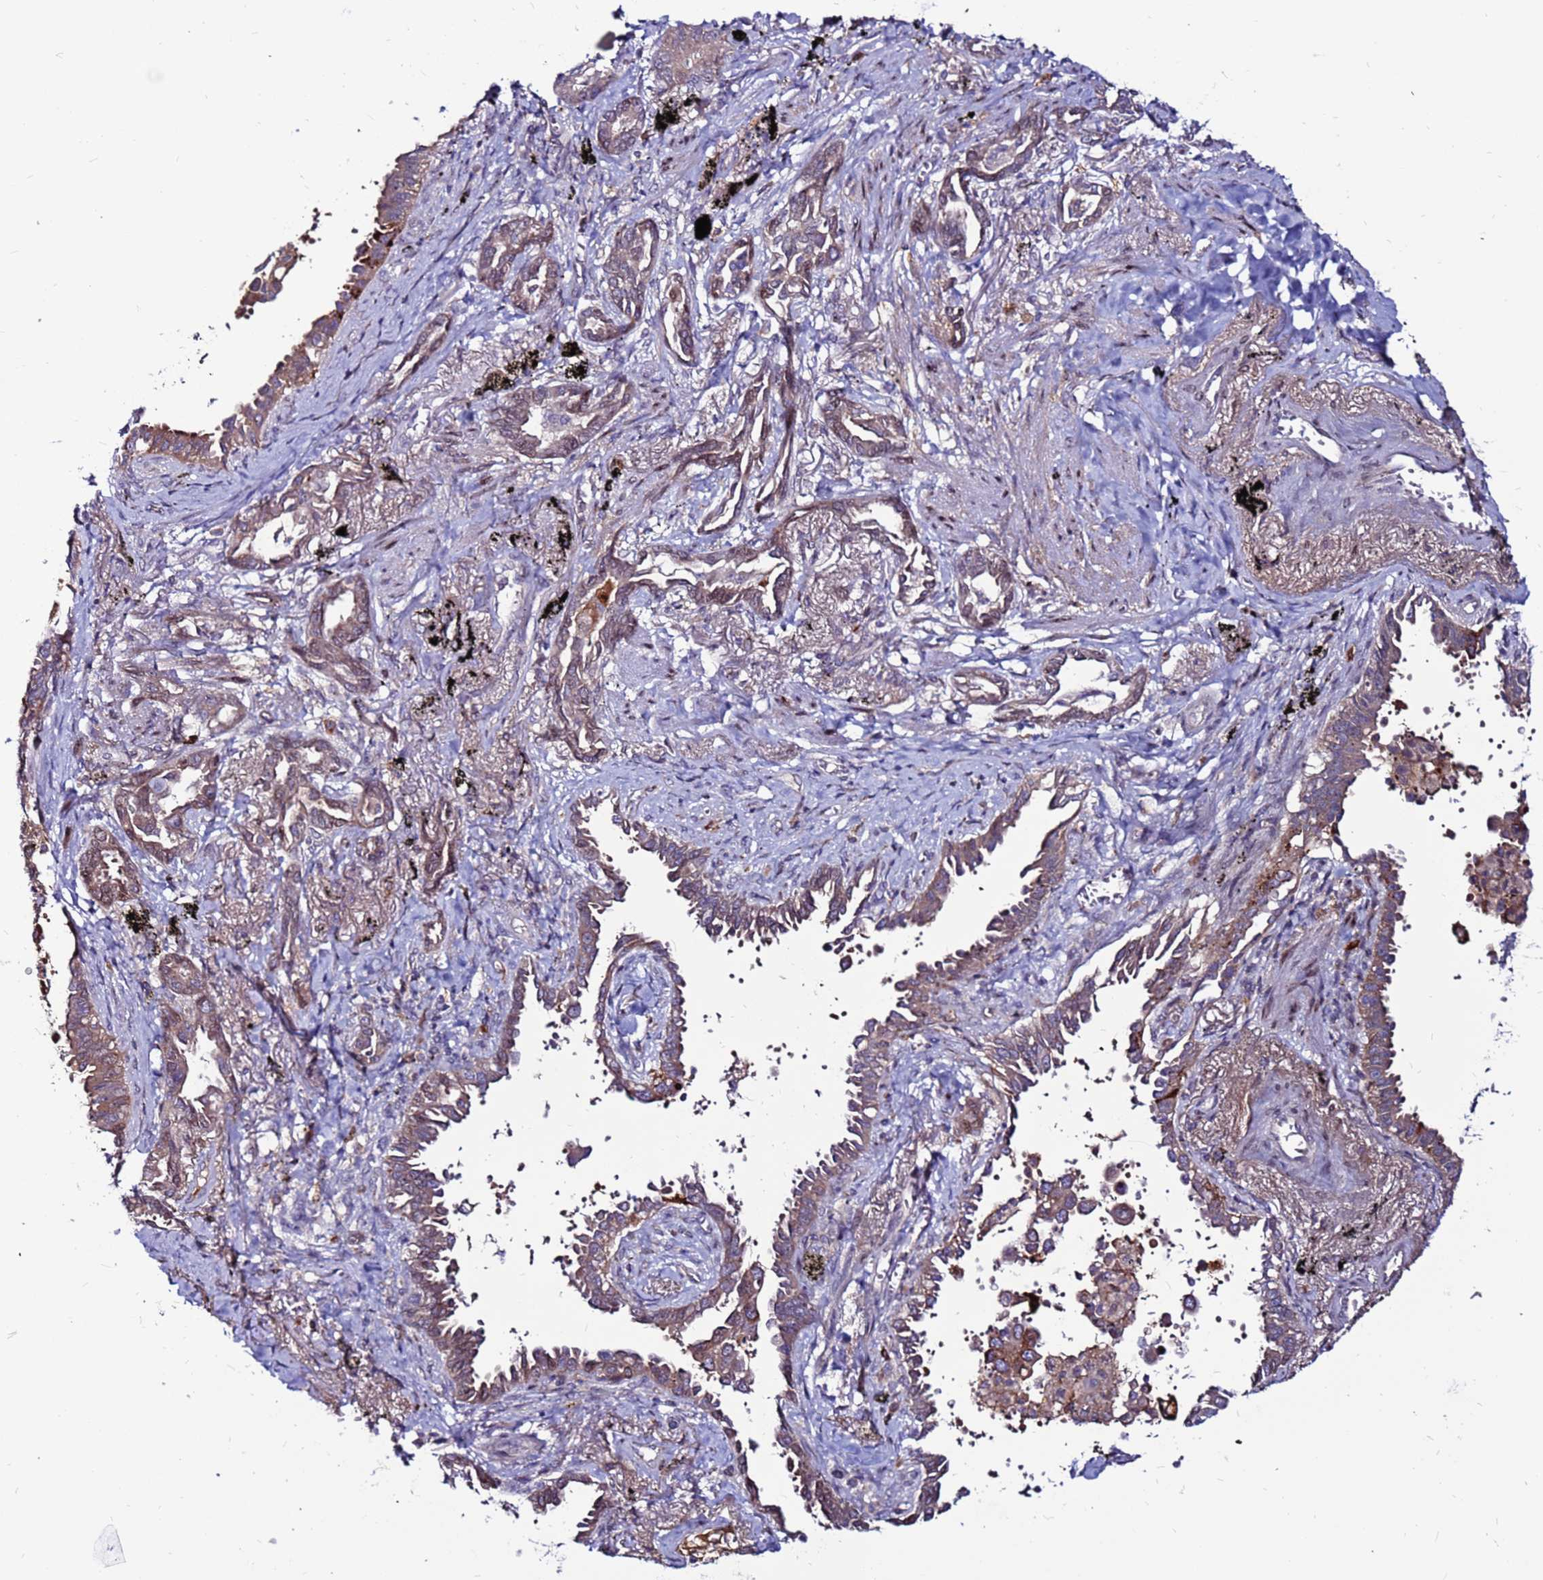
{"staining": {"intensity": "moderate", "quantity": ">75%", "location": "cytoplasmic/membranous"}, "tissue": "lung cancer", "cell_type": "Tumor cells", "image_type": "cancer", "snomed": [{"axis": "morphology", "description": "Adenocarcinoma, NOS"}, {"axis": "topography", "description": "Lung"}], "caption": "A photomicrograph showing moderate cytoplasmic/membranous expression in about >75% of tumor cells in lung cancer, as visualized by brown immunohistochemical staining.", "gene": "CCDC71", "patient": {"sex": "male", "age": 67}}